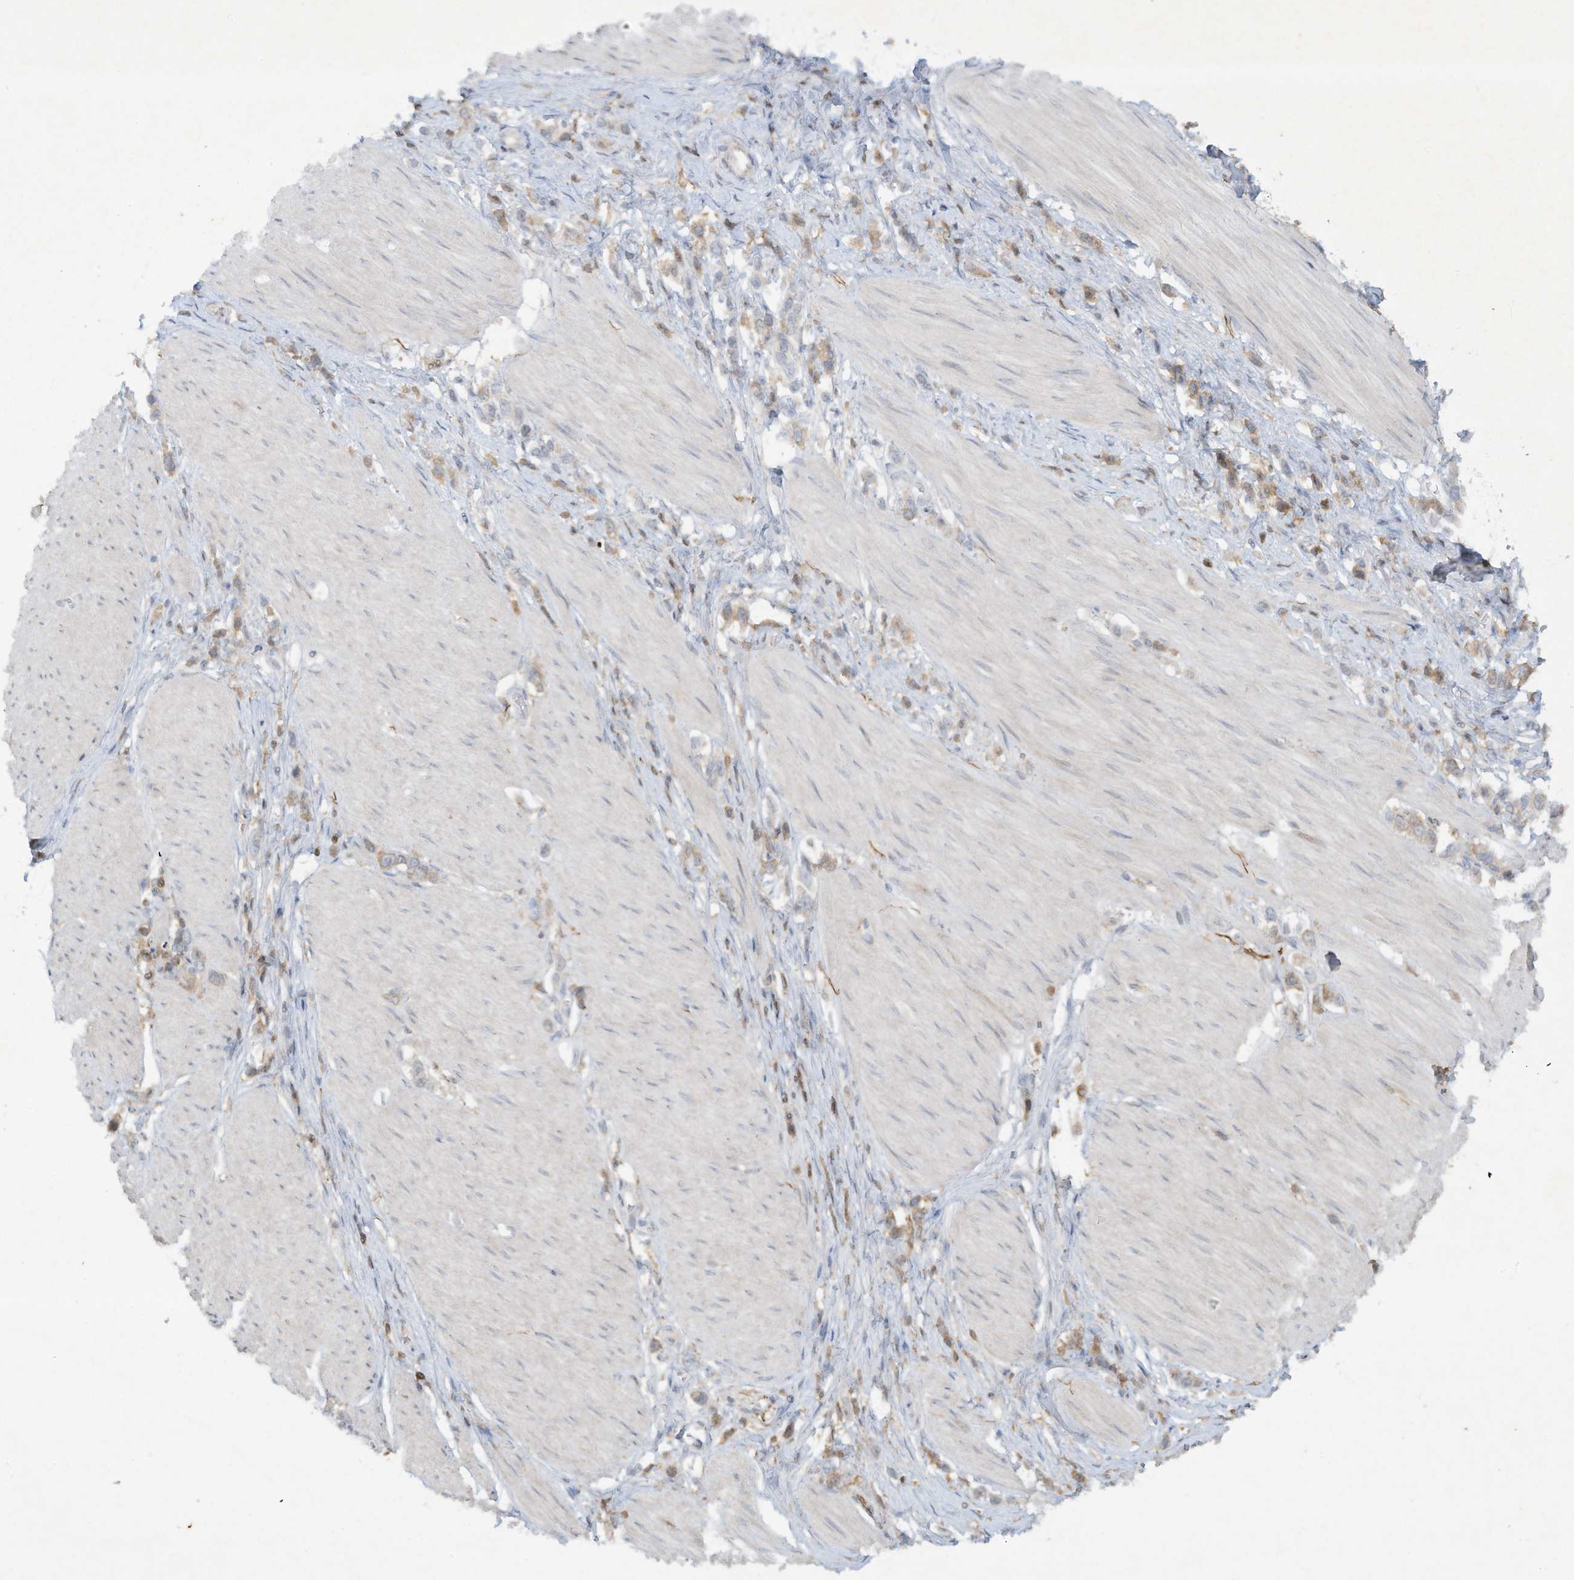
{"staining": {"intensity": "weak", "quantity": ">75%", "location": "cytoplasmic/membranous"}, "tissue": "stomach cancer", "cell_type": "Tumor cells", "image_type": "cancer", "snomed": [{"axis": "morphology", "description": "Adenocarcinoma, NOS"}, {"axis": "topography", "description": "Stomach"}], "caption": "An image of human stomach cancer stained for a protein demonstrates weak cytoplasmic/membranous brown staining in tumor cells. (DAB (3,3'-diaminobenzidine) = brown stain, brightfield microscopy at high magnification).", "gene": "FETUB", "patient": {"sex": "female", "age": 65}}